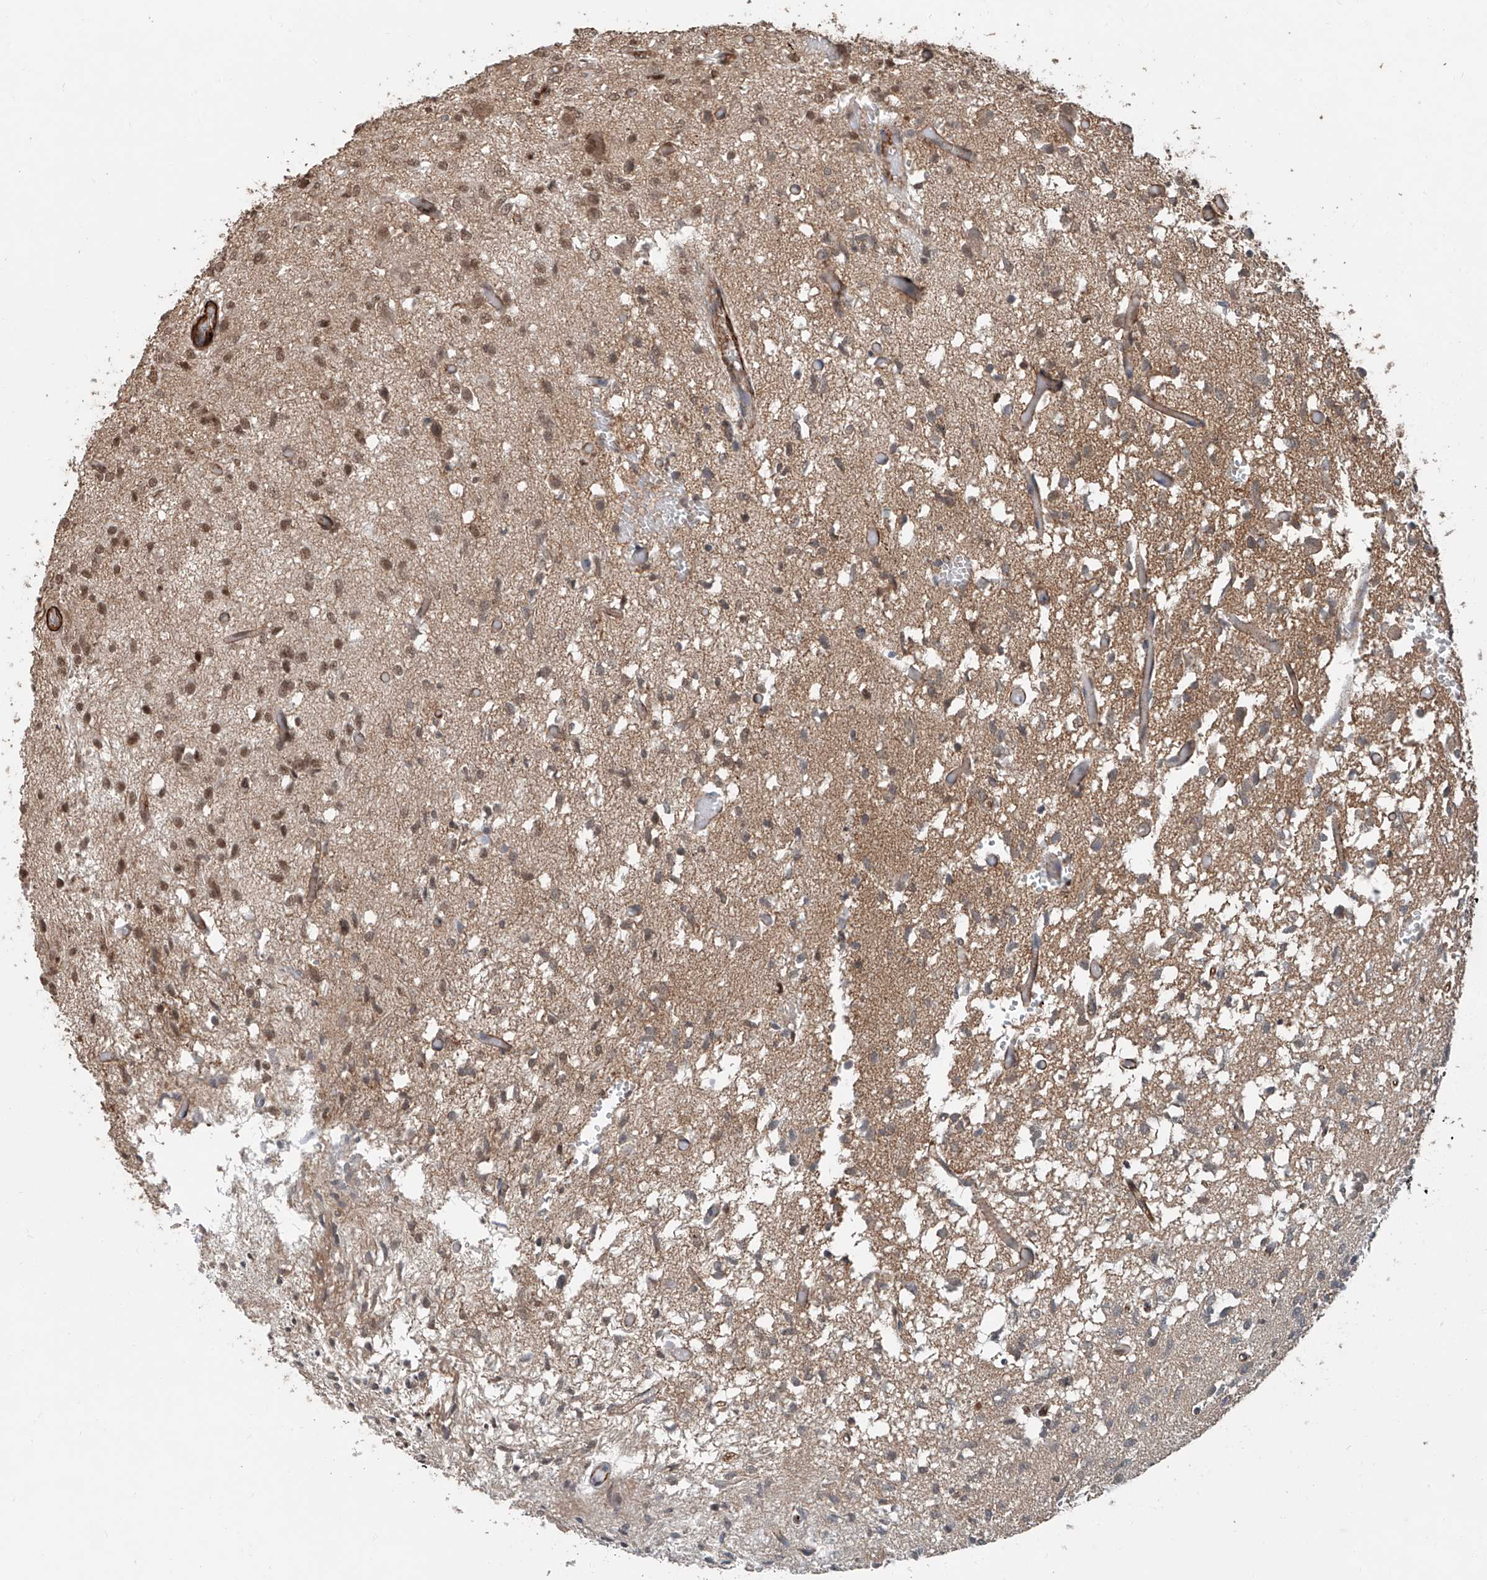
{"staining": {"intensity": "weak", "quantity": "25%-75%", "location": "nuclear"}, "tissue": "glioma", "cell_type": "Tumor cells", "image_type": "cancer", "snomed": [{"axis": "morphology", "description": "Glioma, malignant, High grade"}, {"axis": "topography", "description": "Brain"}], "caption": "Human malignant glioma (high-grade) stained for a protein (brown) reveals weak nuclear positive expression in approximately 25%-75% of tumor cells.", "gene": "SDE2", "patient": {"sex": "female", "age": 59}}